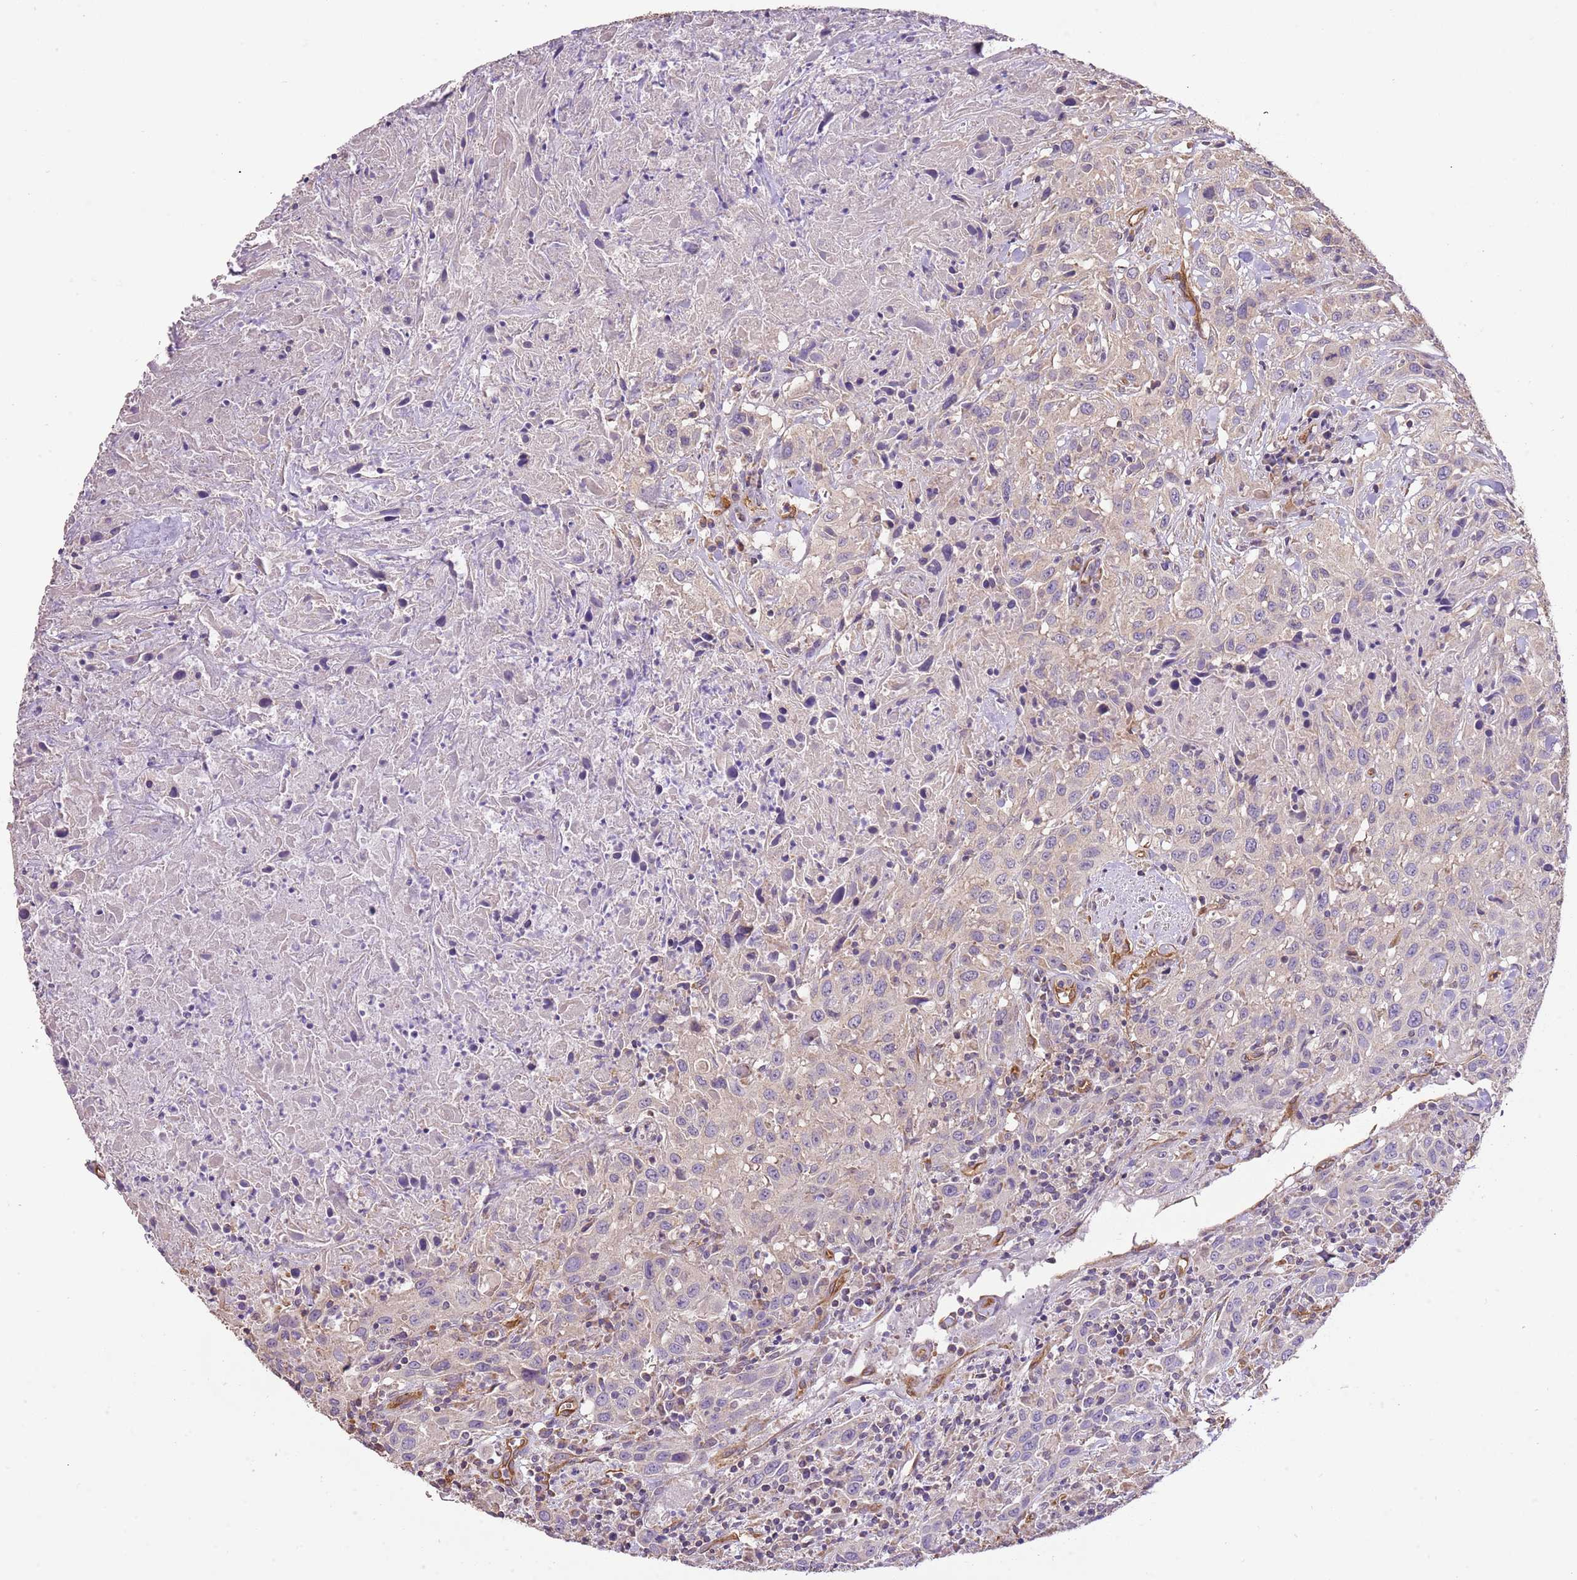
{"staining": {"intensity": "weak", "quantity": "<25%", "location": "cytoplasmic/membranous"}, "tissue": "urothelial cancer", "cell_type": "Tumor cells", "image_type": "cancer", "snomed": [{"axis": "morphology", "description": "Urothelial carcinoma, High grade"}, {"axis": "topography", "description": "Urinary bladder"}], "caption": "Tumor cells are negative for protein expression in human urothelial cancer.", "gene": "DOCK9", "patient": {"sex": "male", "age": 61}}